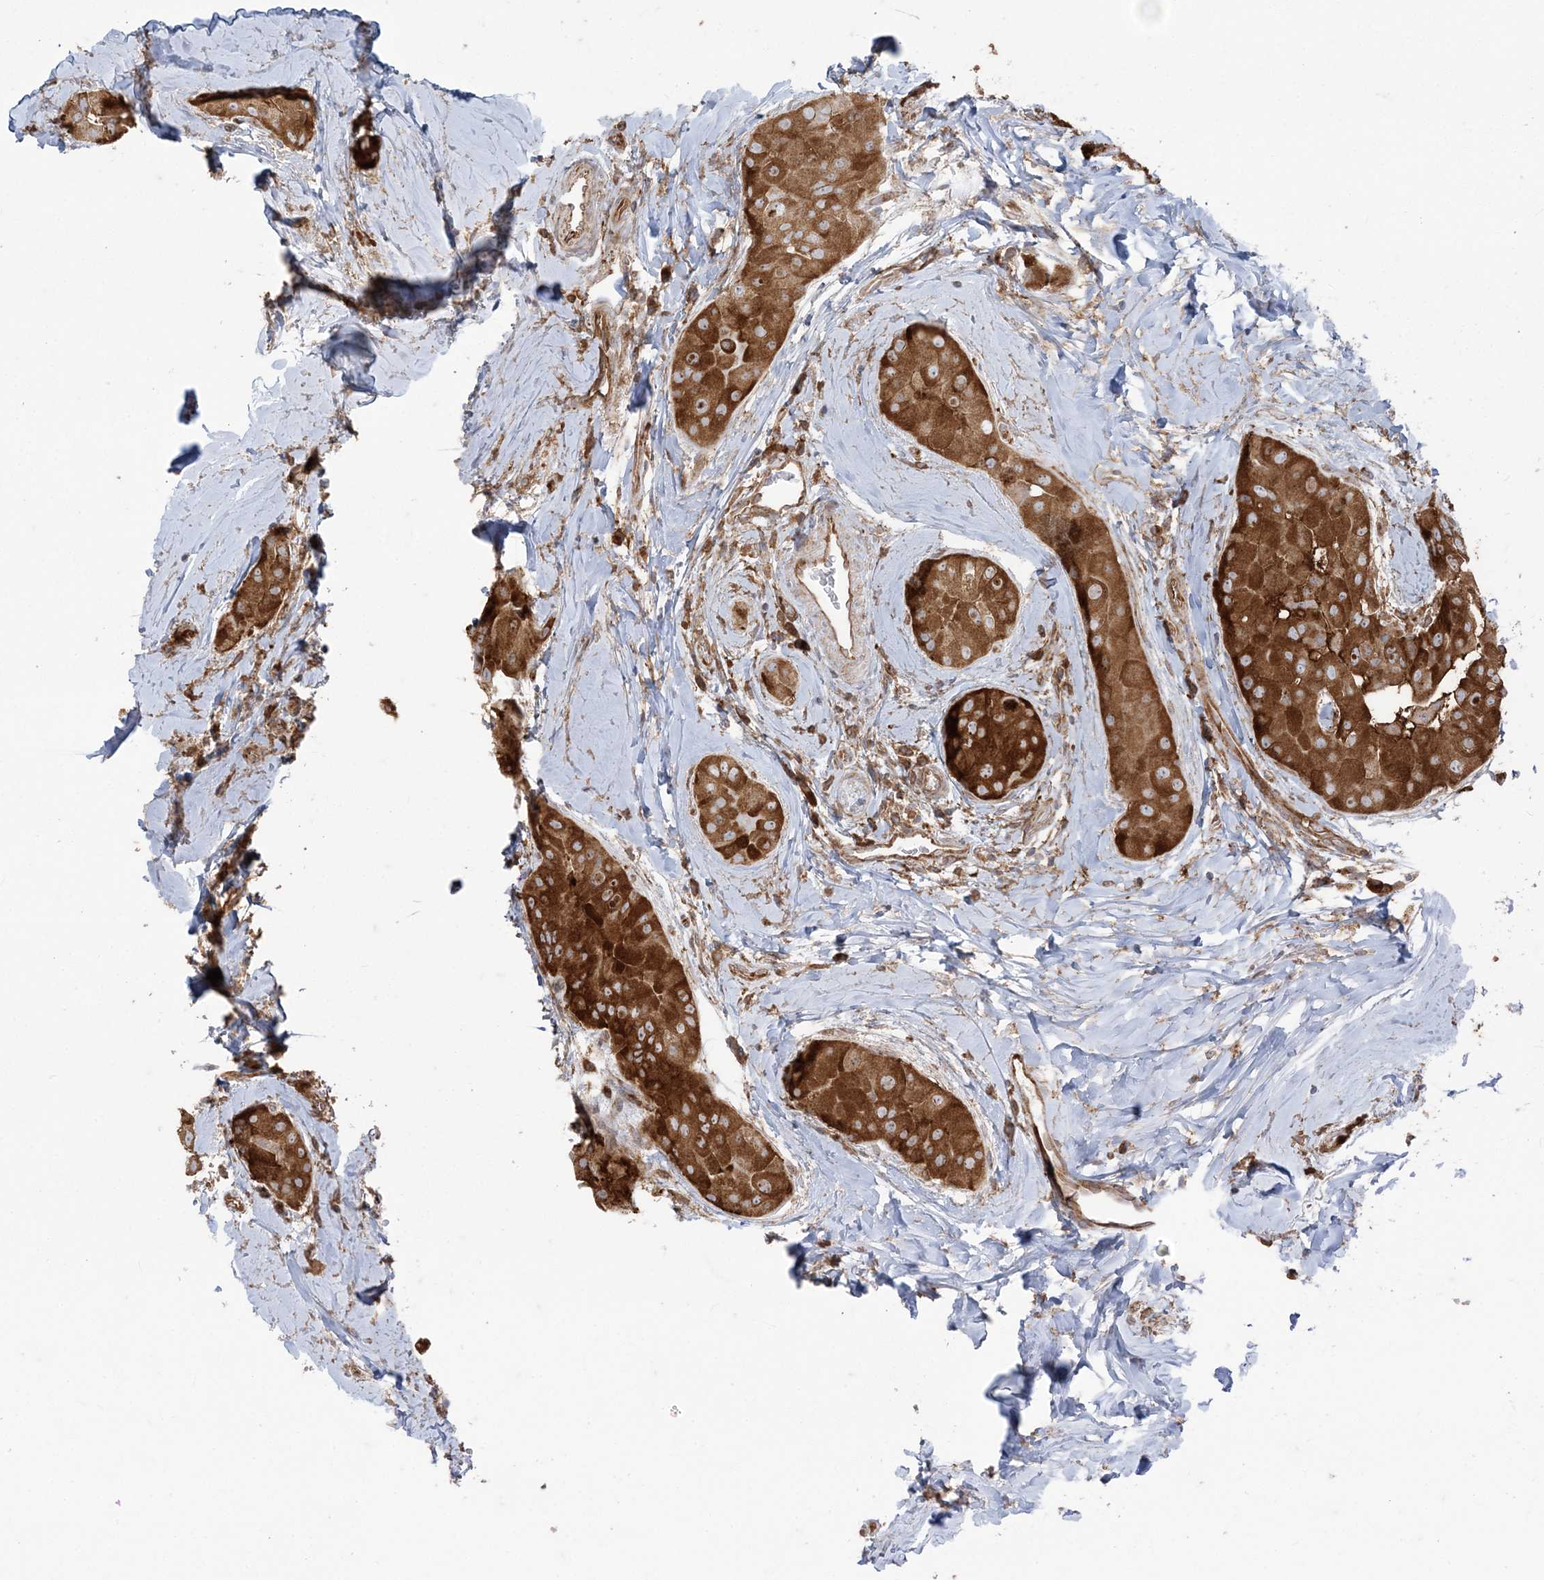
{"staining": {"intensity": "strong", "quantity": ">75%", "location": "cytoplasmic/membranous"}, "tissue": "thyroid cancer", "cell_type": "Tumor cells", "image_type": "cancer", "snomed": [{"axis": "morphology", "description": "Papillary adenocarcinoma, NOS"}, {"axis": "topography", "description": "Thyroid gland"}], "caption": "A brown stain labels strong cytoplasmic/membranous expression of a protein in thyroid cancer (papillary adenocarcinoma) tumor cells.", "gene": "DERL3", "patient": {"sex": "male", "age": 33}}